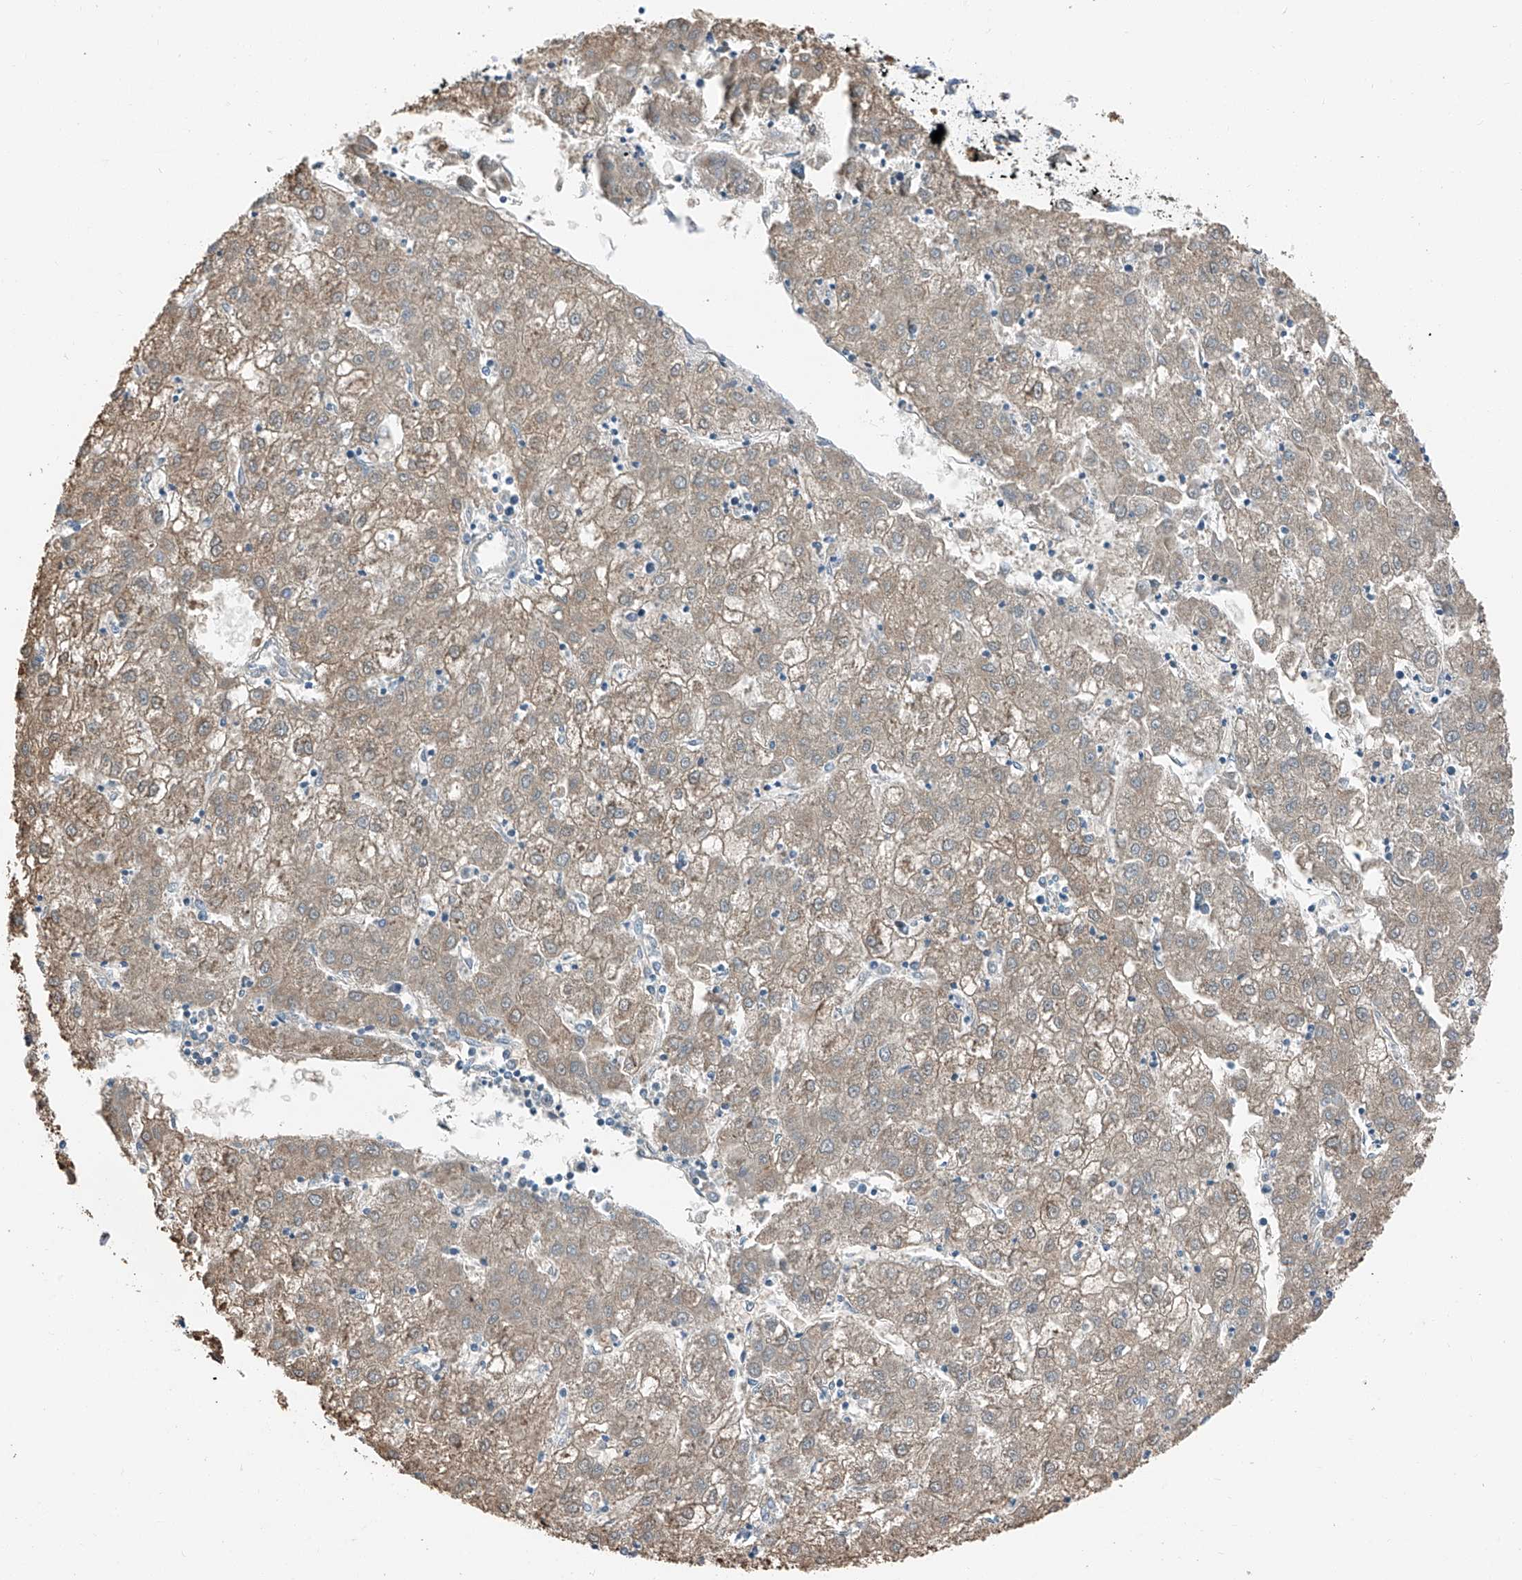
{"staining": {"intensity": "weak", "quantity": ">75%", "location": "cytoplasmic/membranous"}, "tissue": "liver cancer", "cell_type": "Tumor cells", "image_type": "cancer", "snomed": [{"axis": "morphology", "description": "Carcinoma, Hepatocellular, NOS"}, {"axis": "topography", "description": "Liver"}], "caption": "Liver cancer stained with a brown dye exhibits weak cytoplasmic/membranous positive staining in approximately >75% of tumor cells.", "gene": "MDGA1", "patient": {"sex": "male", "age": 72}}